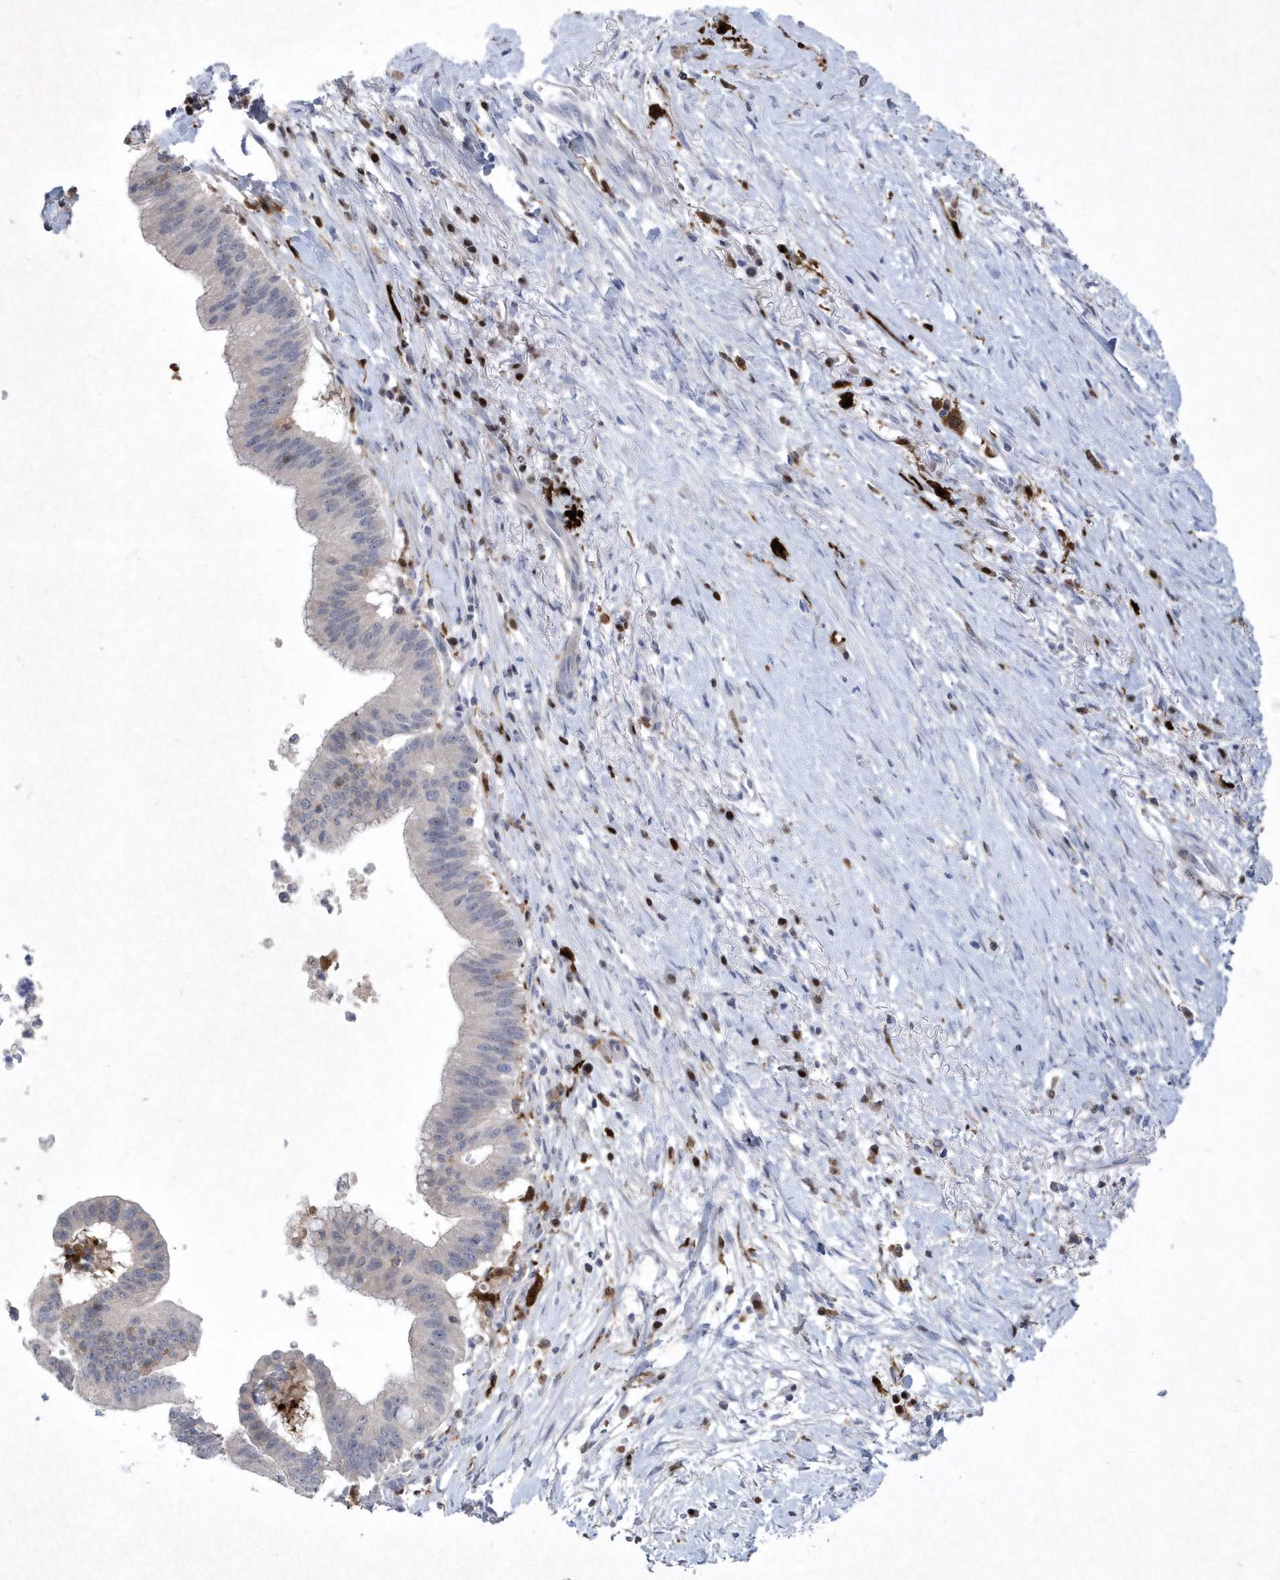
{"staining": {"intensity": "negative", "quantity": "none", "location": "none"}, "tissue": "pancreatic cancer", "cell_type": "Tumor cells", "image_type": "cancer", "snomed": [{"axis": "morphology", "description": "Adenocarcinoma, NOS"}, {"axis": "topography", "description": "Pancreas"}], "caption": "This image is of pancreatic cancer (adenocarcinoma) stained with IHC to label a protein in brown with the nuclei are counter-stained blue. There is no staining in tumor cells.", "gene": "BHLHA15", "patient": {"sex": "male", "age": 68}}